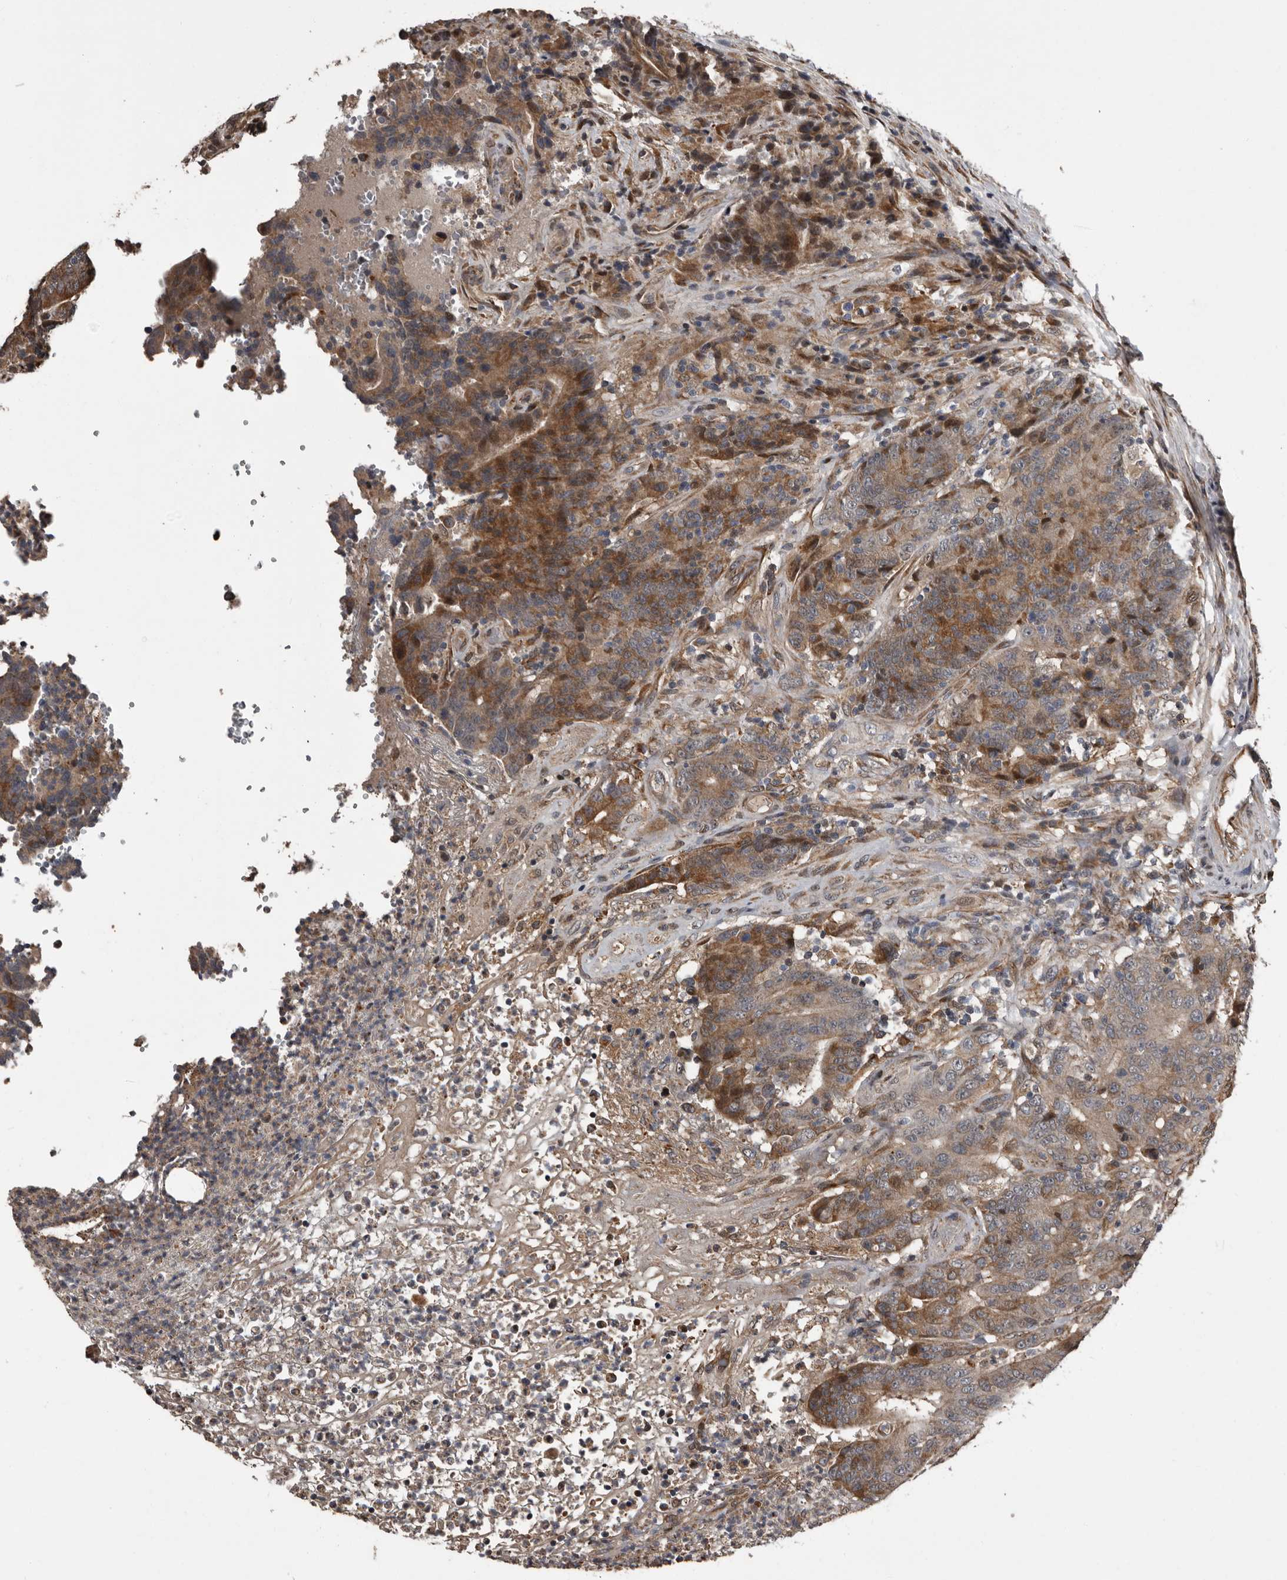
{"staining": {"intensity": "moderate", "quantity": ">75%", "location": "cytoplasmic/membranous"}, "tissue": "colorectal cancer", "cell_type": "Tumor cells", "image_type": "cancer", "snomed": [{"axis": "morphology", "description": "Normal tissue, NOS"}, {"axis": "morphology", "description": "Adenocarcinoma, NOS"}, {"axis": "topography", "description": "Colon"}], "caption": "Immunohistochemistry of colorectal adenocarcinoma demonstrates medium levels of moderate cytoplasmic/membranous expression in approximately >75% of tumor cells. (Brightfield microscopy of DAB IHC at high magnification).", "gene": "SERTAD4", "patient": {"sex": "female", "age": 75}}